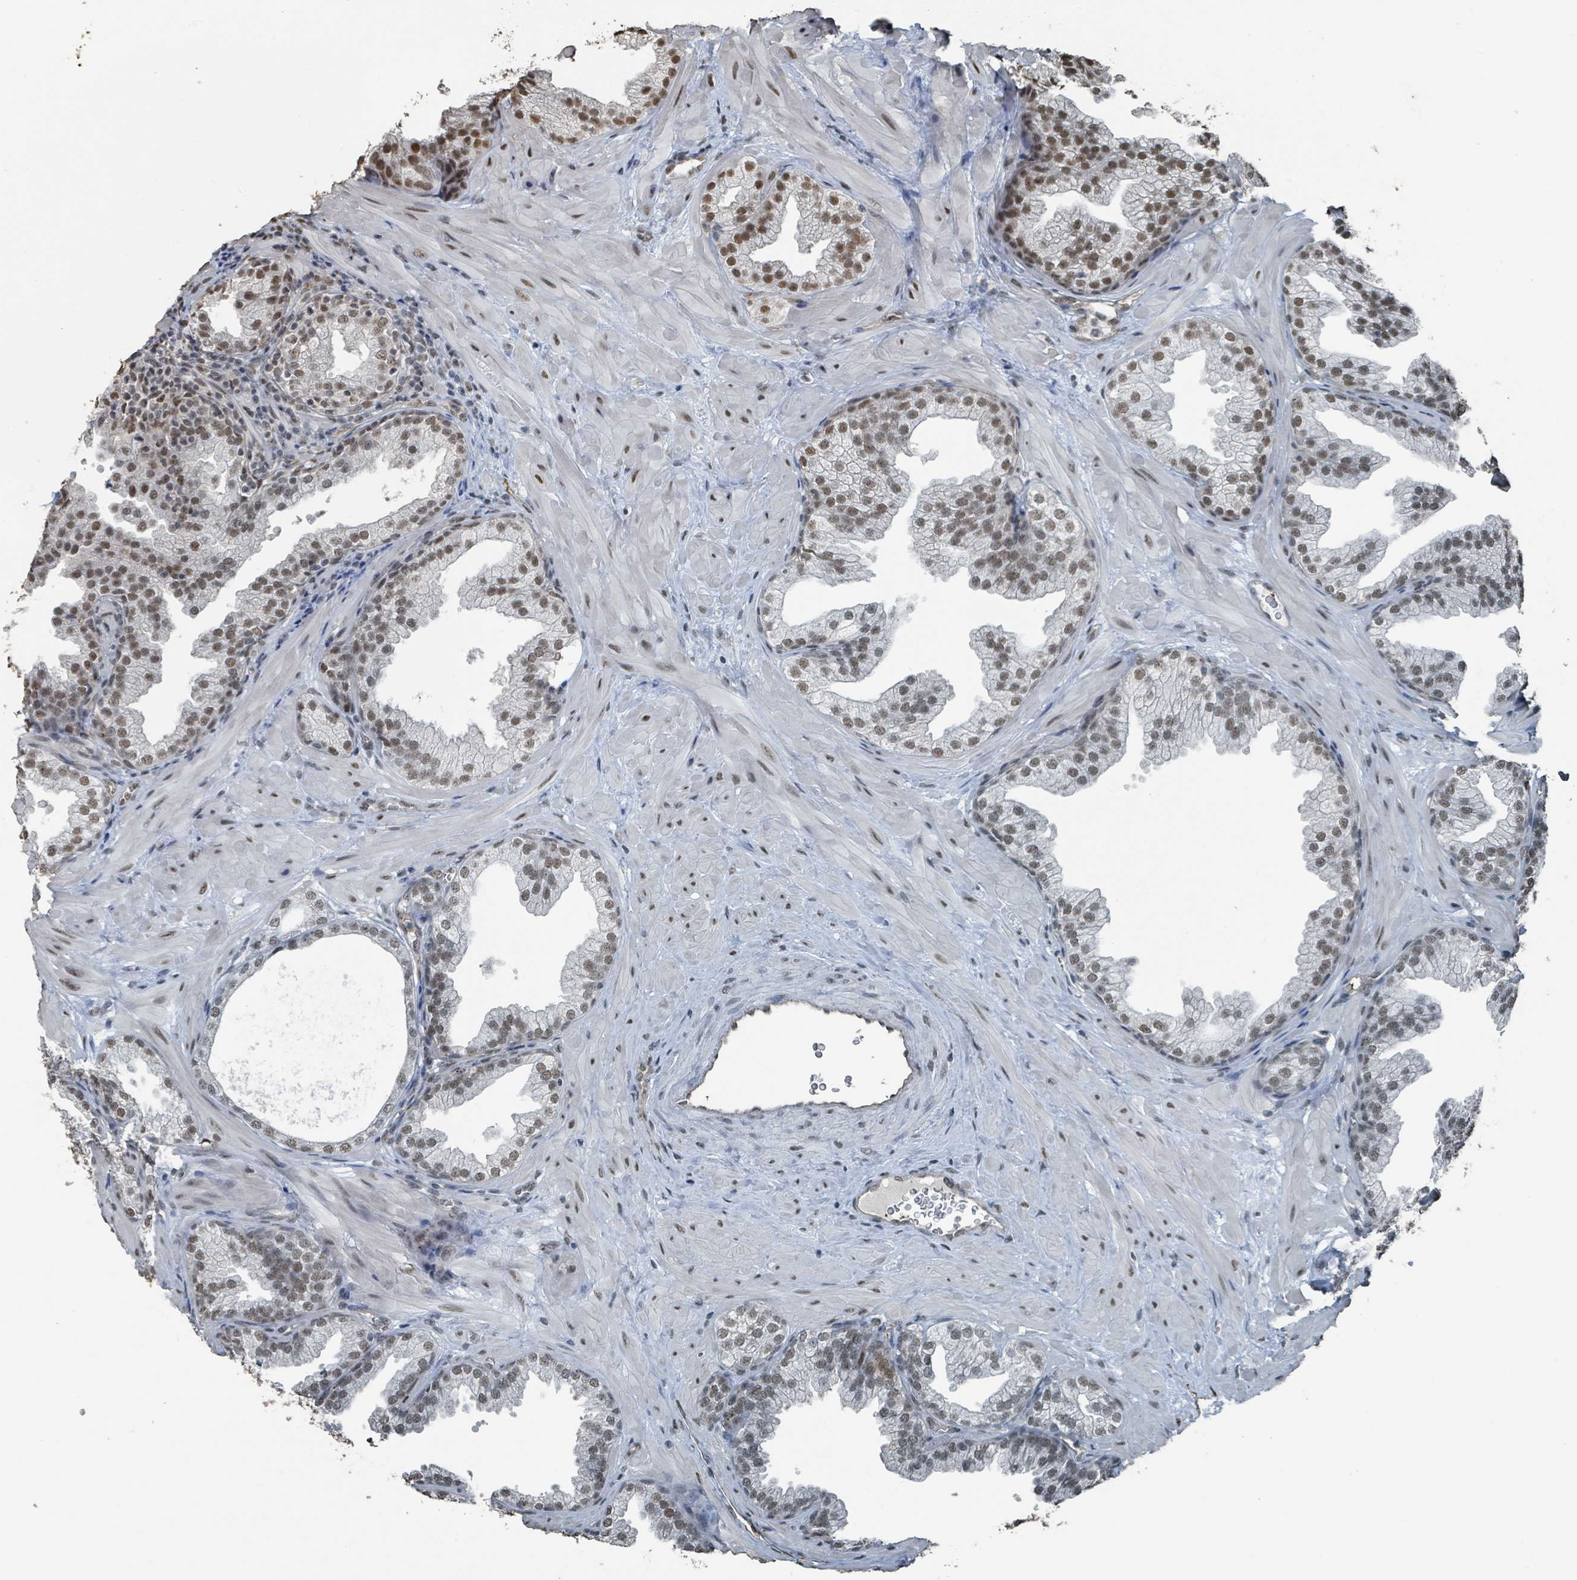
{"staining": {"intensity": "moderate", "quantity": "25%-75%", "location": "nuclear"}, "tissue": "prostate", "cell_type": "Glandular cells", "image_type": "normal", "snomed": [{"axis": "morphology", "description": "Normal tissue, NOS"}, {"axis": "topography", "description": "Prostate"}], "caption": "Protein staining by immunohistochemistry demonstrates moderate nuclear positivity in about 25%-75% of glandular cells in benign prostate.", "gene": "PHIP", "patient": {"sex": "male", "age": 37}}